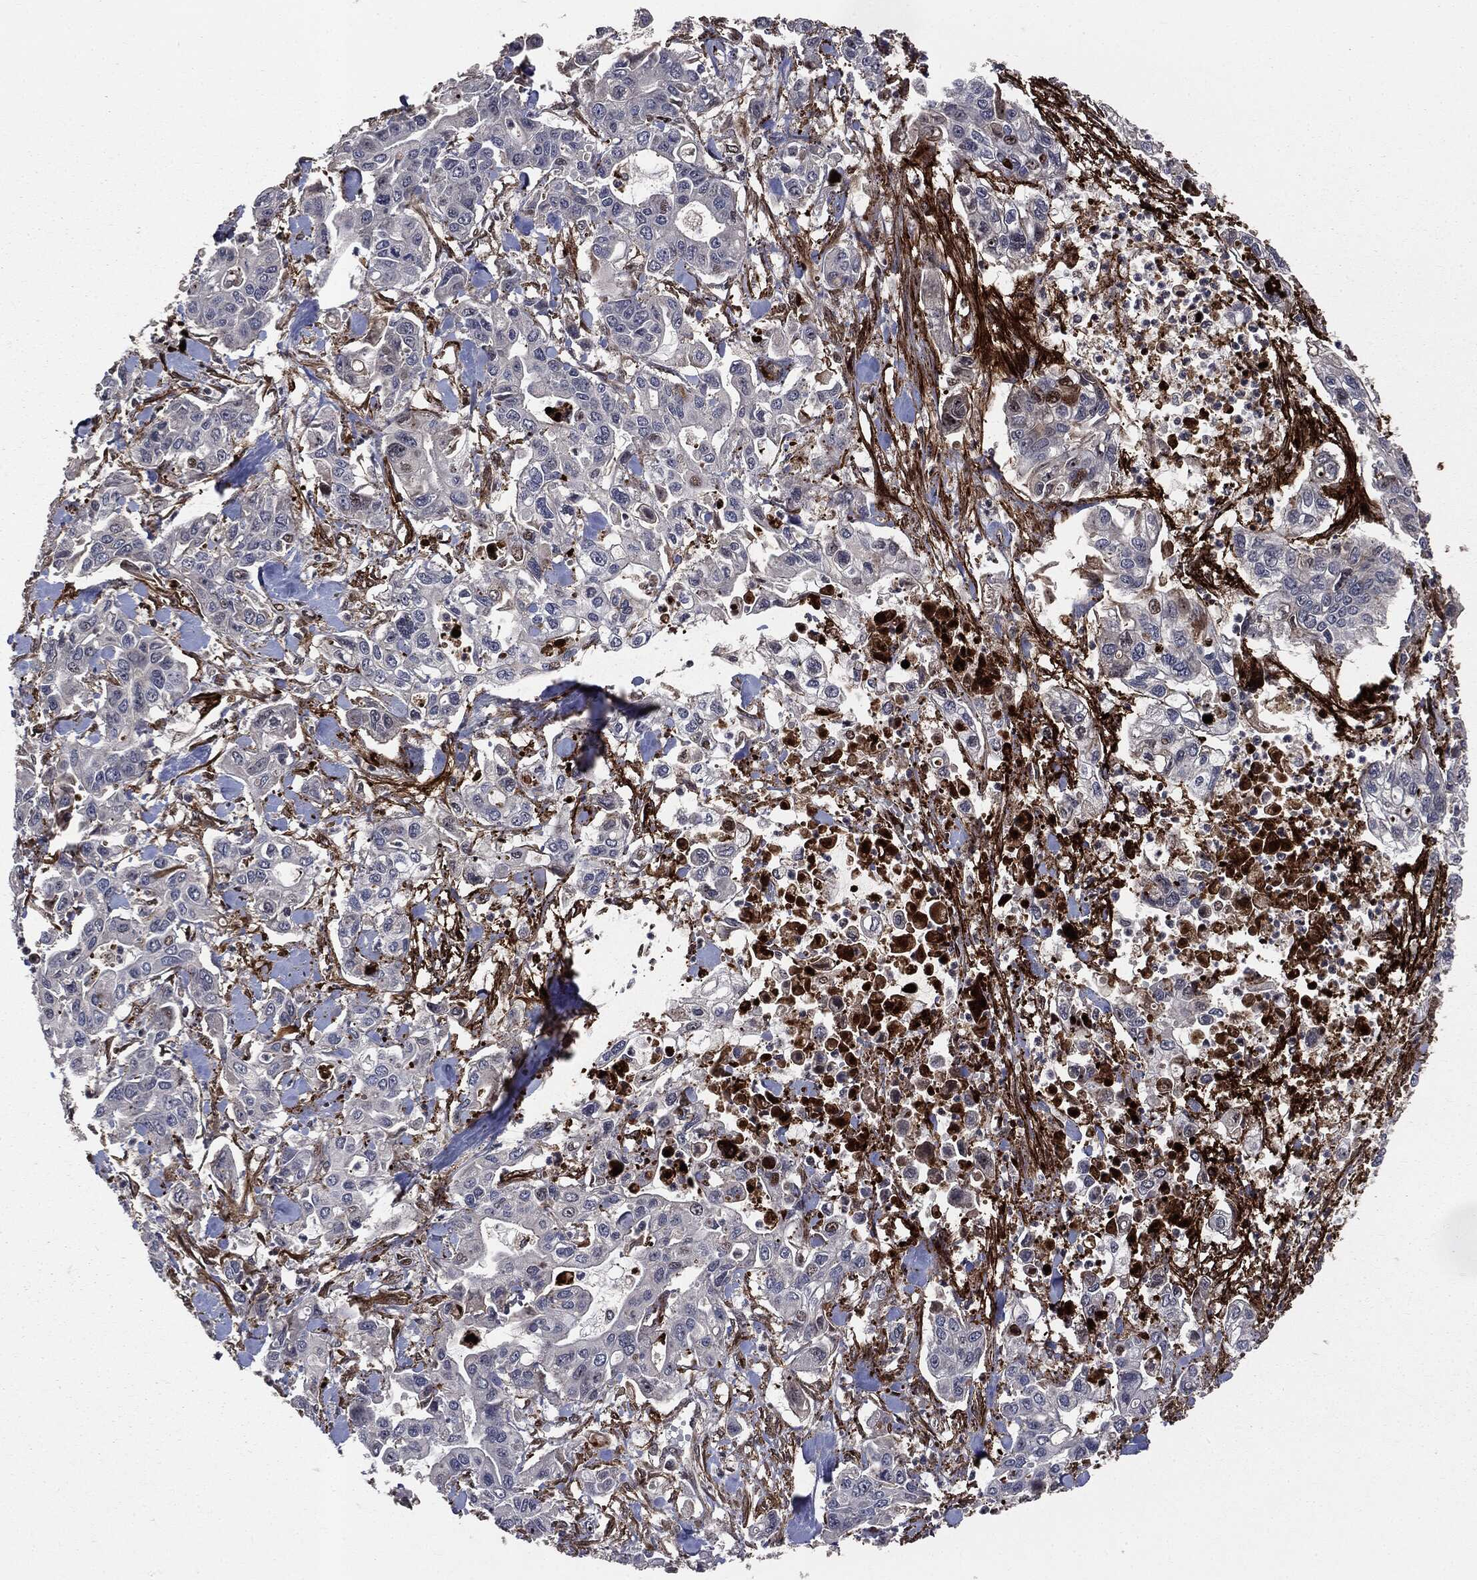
{"staining": {"intensity": "moderate", "quantity": "<25%", "location": "nuclear"}, "tissue": "pancreatic cancer", "cell_type": "Tumor cells", "image_type": "cancer", "snomed": [{"axis": "morphology", "description": "Adenocarcinoma, NOS"}, {"axis": "topography", "description": "Pancreas"}], "caption": "This is a photomicrograph of immunohistochemistry (IHC) staining of pancreatic adenocarcinoma, which shows moderate staining in the nuclear of tumor cells.", "gene": "SMAD4", "patient": {"sex": "male", "age": 62}}